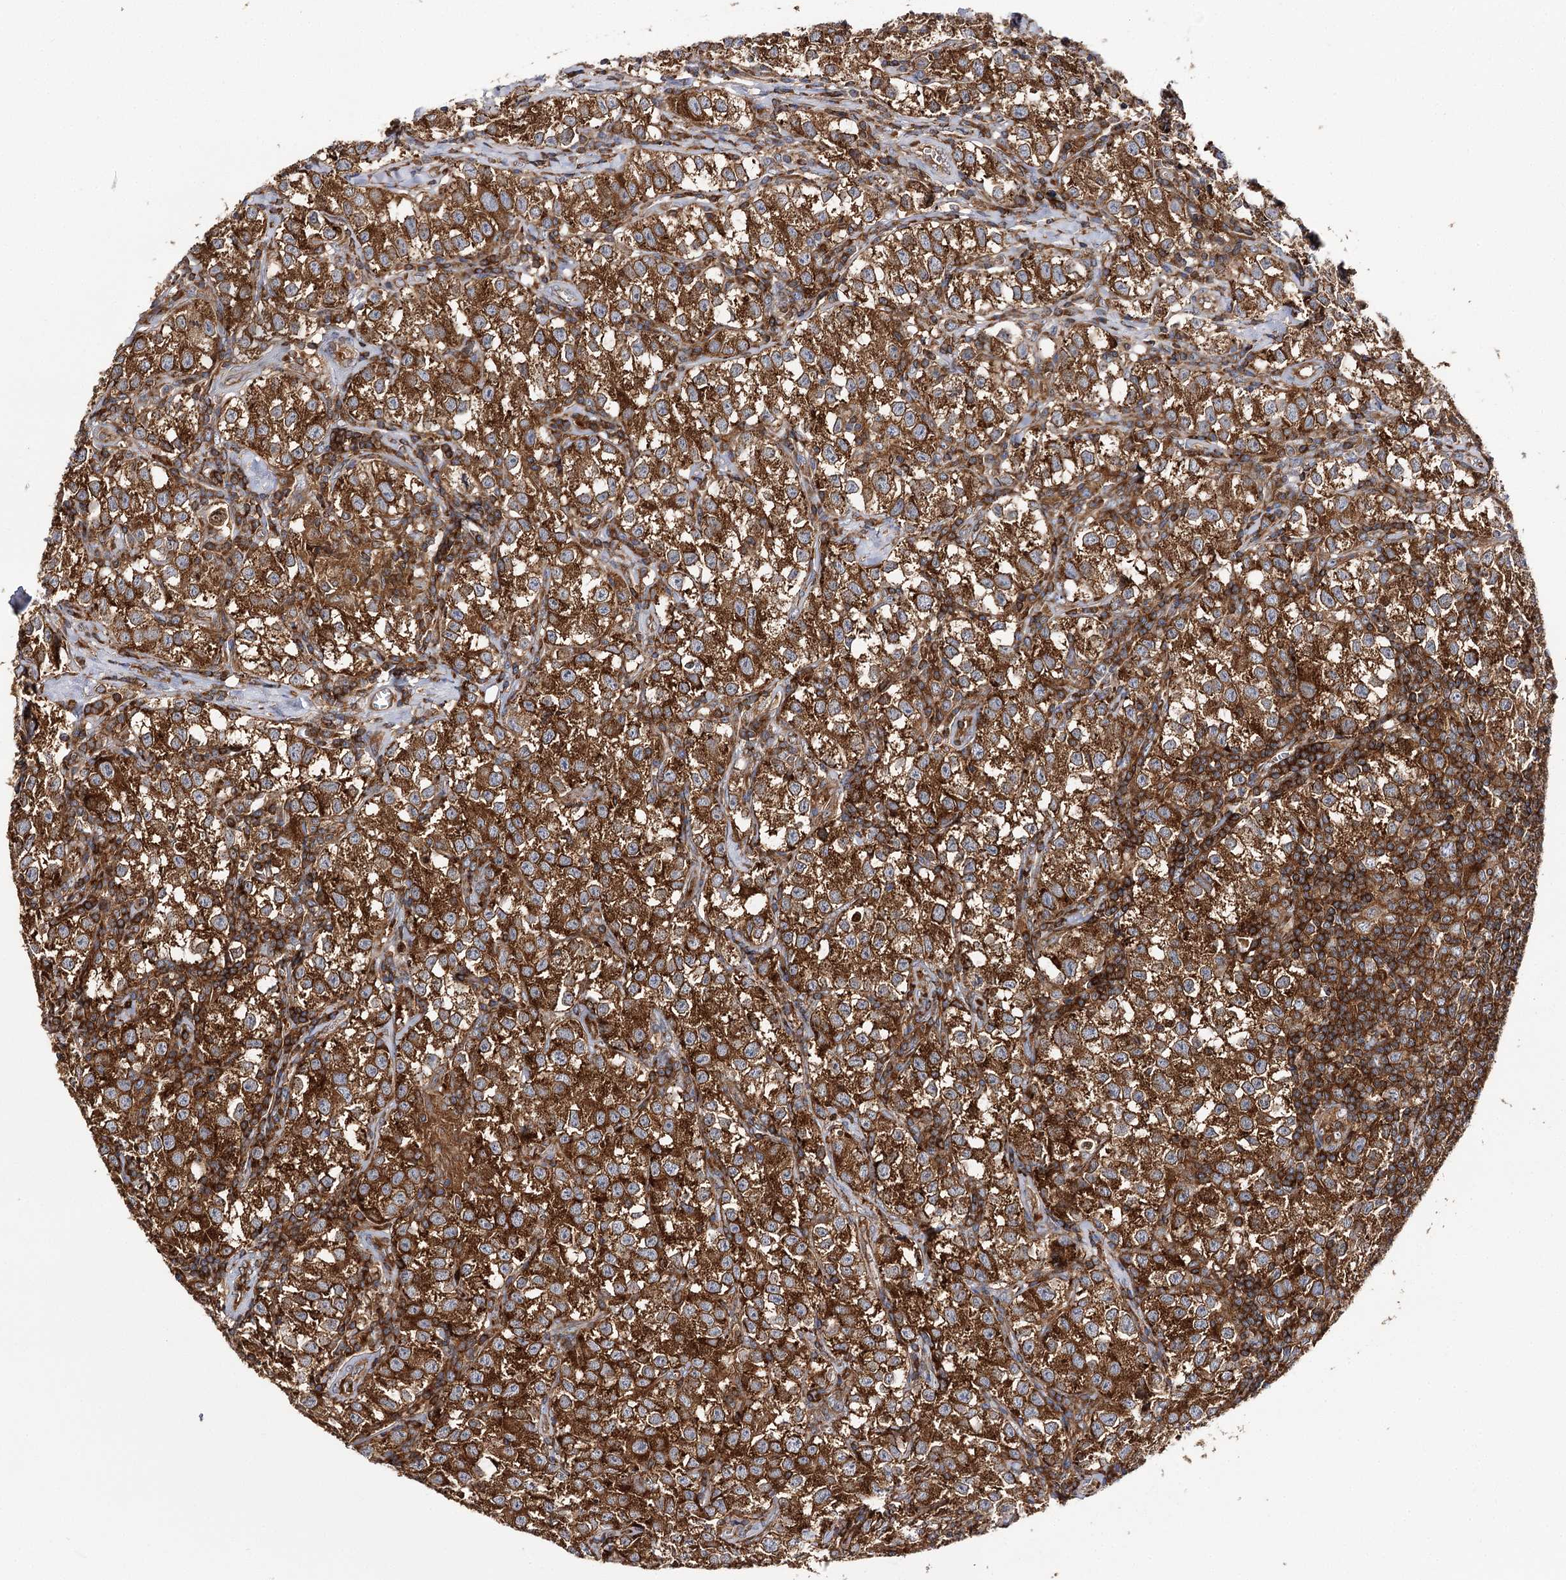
{"staining": {"intensity": "moderate", "quantity": ">75%", "location": "cytoplasmic/membranous"}, "tissue": "testis cancer", "cell_type": "Tumor cells", "image_type": "cancer", "snomed": [{"axis": "morphology", "description": "Seminoma, NOS"}, {"axis": "morphology", "description": "Carcinoma, Embryonal, NOS"}, {"axis": "topography", "description": "Testis"}], "caption": "Immunohistochemistry (IHC) (DAB) staining of testis cancer (embryonal carcinoma) shows moderate cytoplasmic/membranous protein staining in about >75% of tumor cells.", "gene": "SEC24B", "patient": {"sex": "male", "age": 43}}